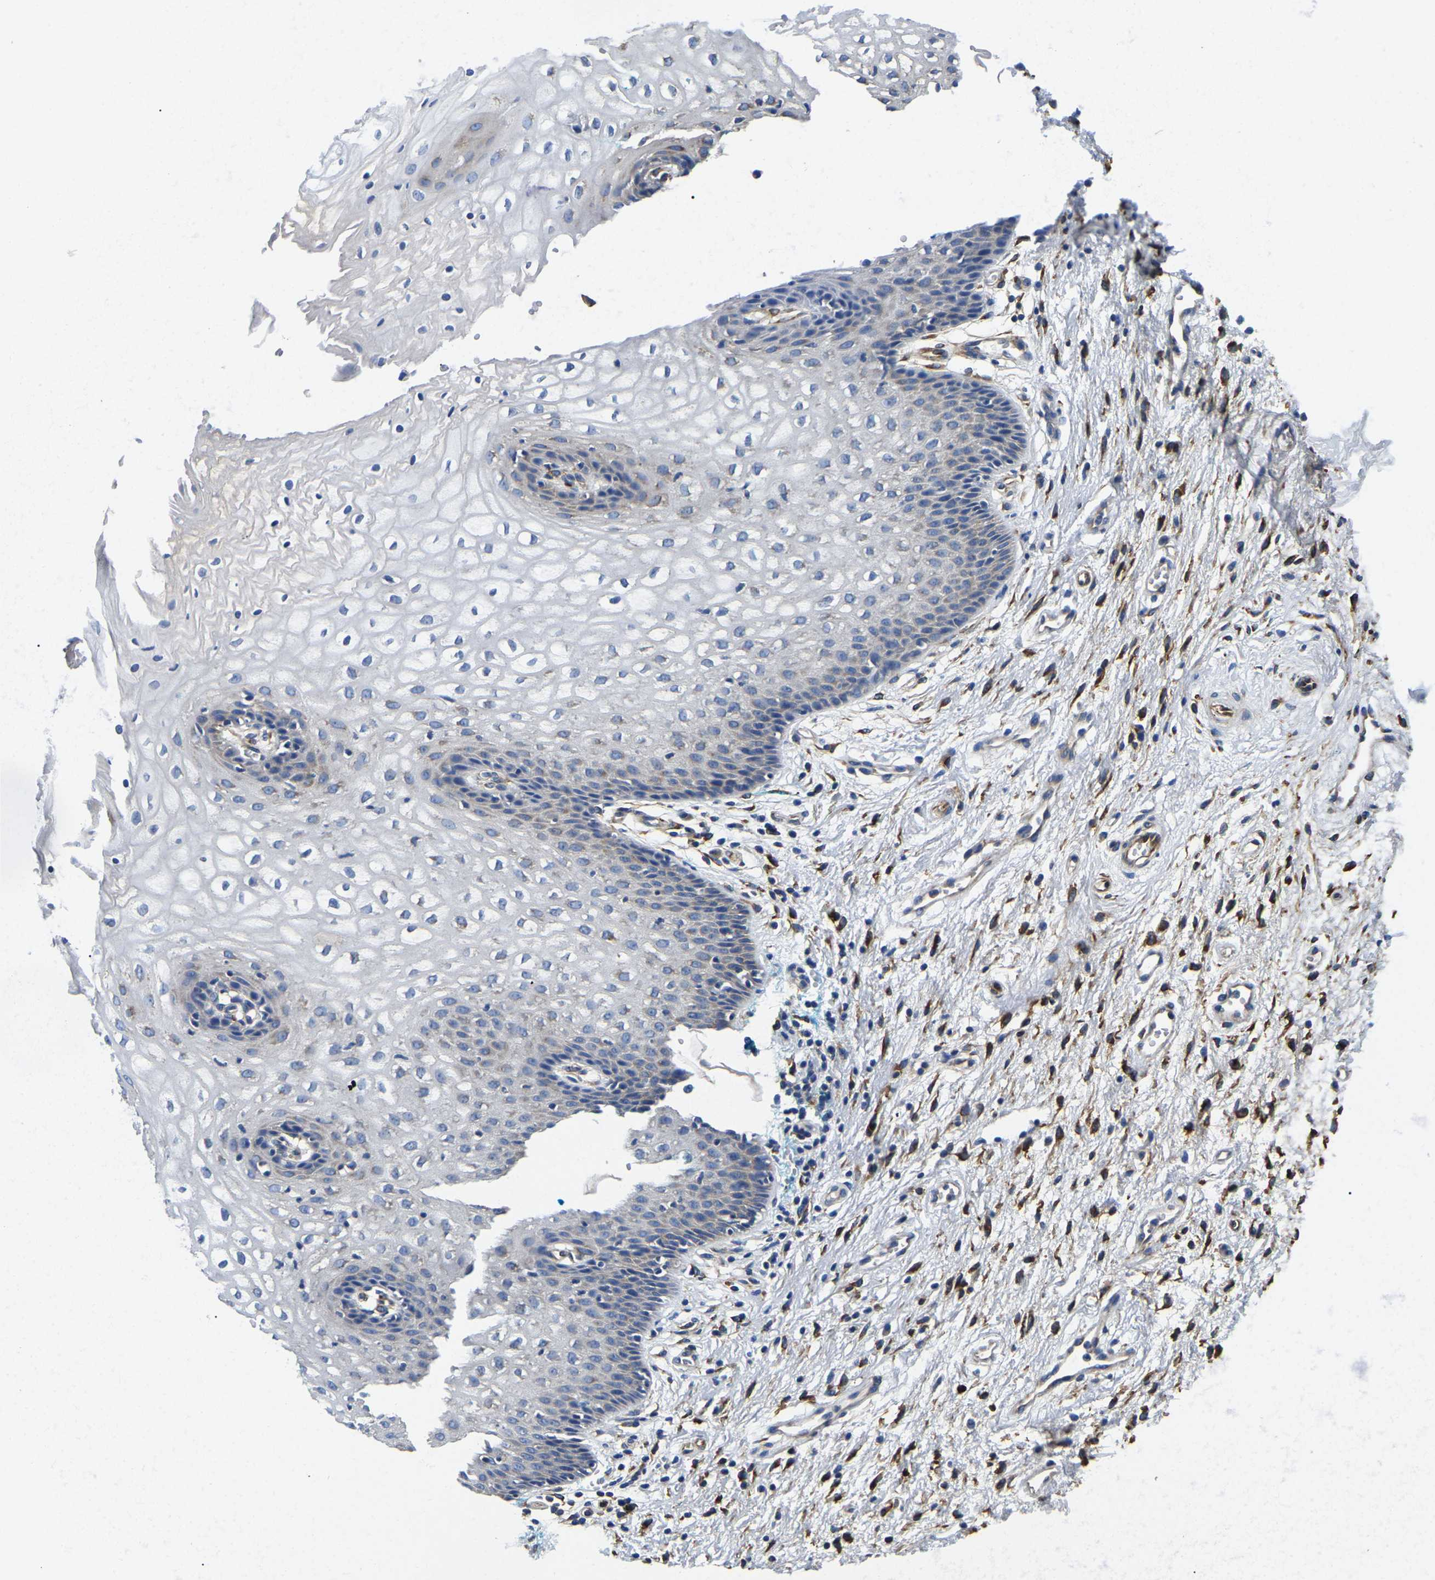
{"staining": {"intensity": "negative", "quantity": "none", "location": "none"}, "tissue": "vagina", "cell_type": "Squamous epithelial cells", "image_type": "normal", "snomed": [{"axis": "morphology", "description": "Normal tissue, NOS"}, {"axis": "topography", "description": "Vagina"}], "caption": "Immunohistochemical staining of benign human vagina displays no significant positivity in squamous epithelial cells. The staining was performed using DAB (3,3'-diaminobenzidine) to visualize the protein expression in brown, while the nuclei were stained in blue with hematoxylin (Magnification: 20x).", "gene": "DUSP8", "patient": {"sex": "female", "age": 34}}